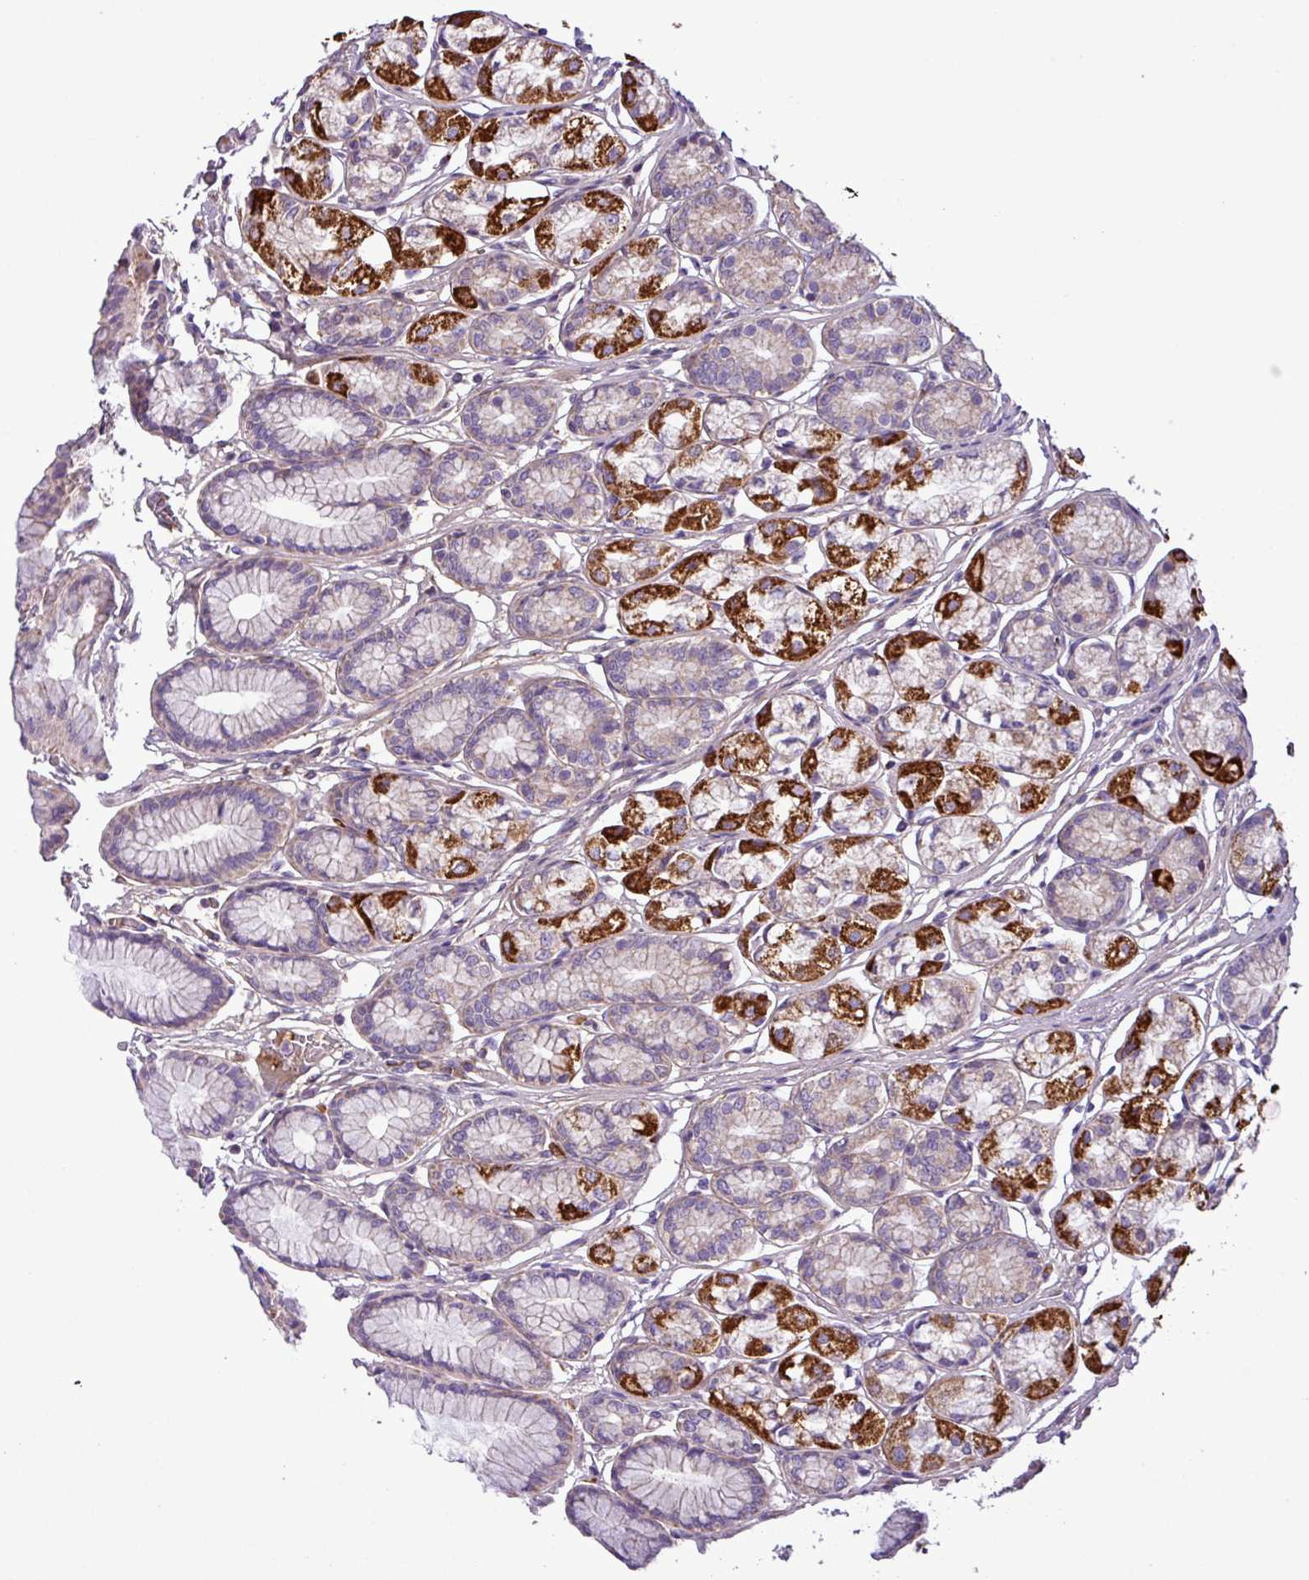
{"staining": {"intensity": "strong", "quantity": "25%-75%", "location": "cytoplasmic/membranous"}, "tissue": "stomach", "cell_type": "Glandular cells", "image_type": "normal", "snomed": [{"axis": "morphology", "description": "Normal tissue, NOS"}, {"axis": "morphology", "description": "Adenocarcinoma, NOS"}, {"axis": "morphology", "description": "Adenocarcinoma, High grade"}, {"axis": "topography", "description": "Stomach, upper"}, {"axis": "topography", "description": "Stomach"}], "caption": "Immunohistochemistry (IHC) (DAB) staining of normal stomach displays strong cytoplasmic/membranous protein positivity in about 25%-75% of glandular cells.", "gene": "FAM183A", "patient": {"sex": "female", "age": 65}}